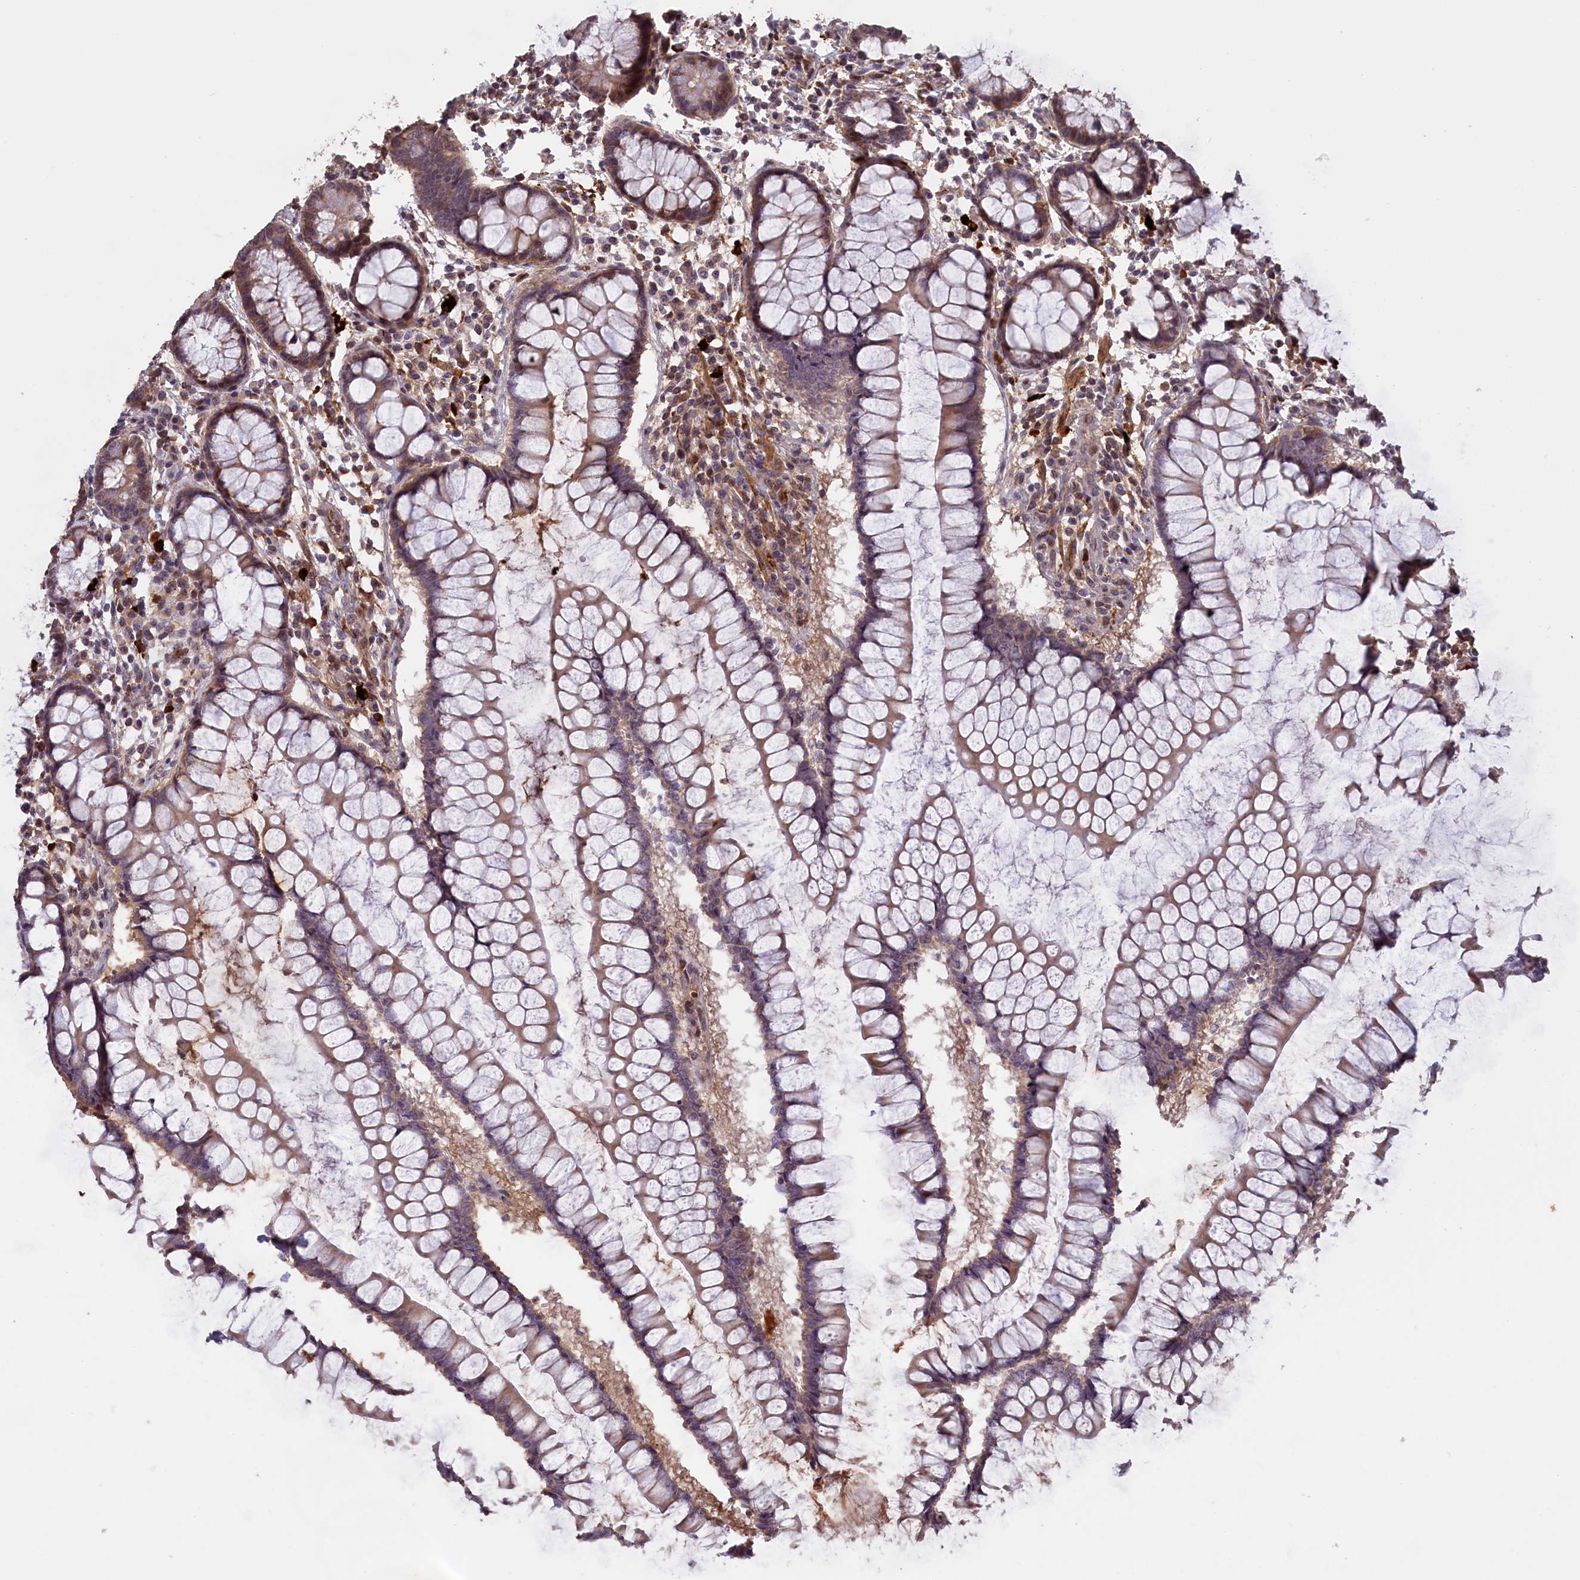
{"staining": {"intensity": "moderate", "quantity": ">75%", "location": "cytoplasmic/membranous"}, "tissue": "colon", "cell_type": "Endothelial cells", "image_type": "normal", "snomed": [{"axis": "morphology", "description": "Normal tissue, NOS"}, {"axis": "morphology", "description": "Adenocarcinoma, NOS"}, {"axis": "topography", "description": "Colon"}], "caption": "Human colon stained with a brown dye reveals moderate cytoplasmic/membranous positive positivity in approximately >75% of endothelial cells.", "gene": "RRAD", "patient": {"sex": "female", "age": 55}}